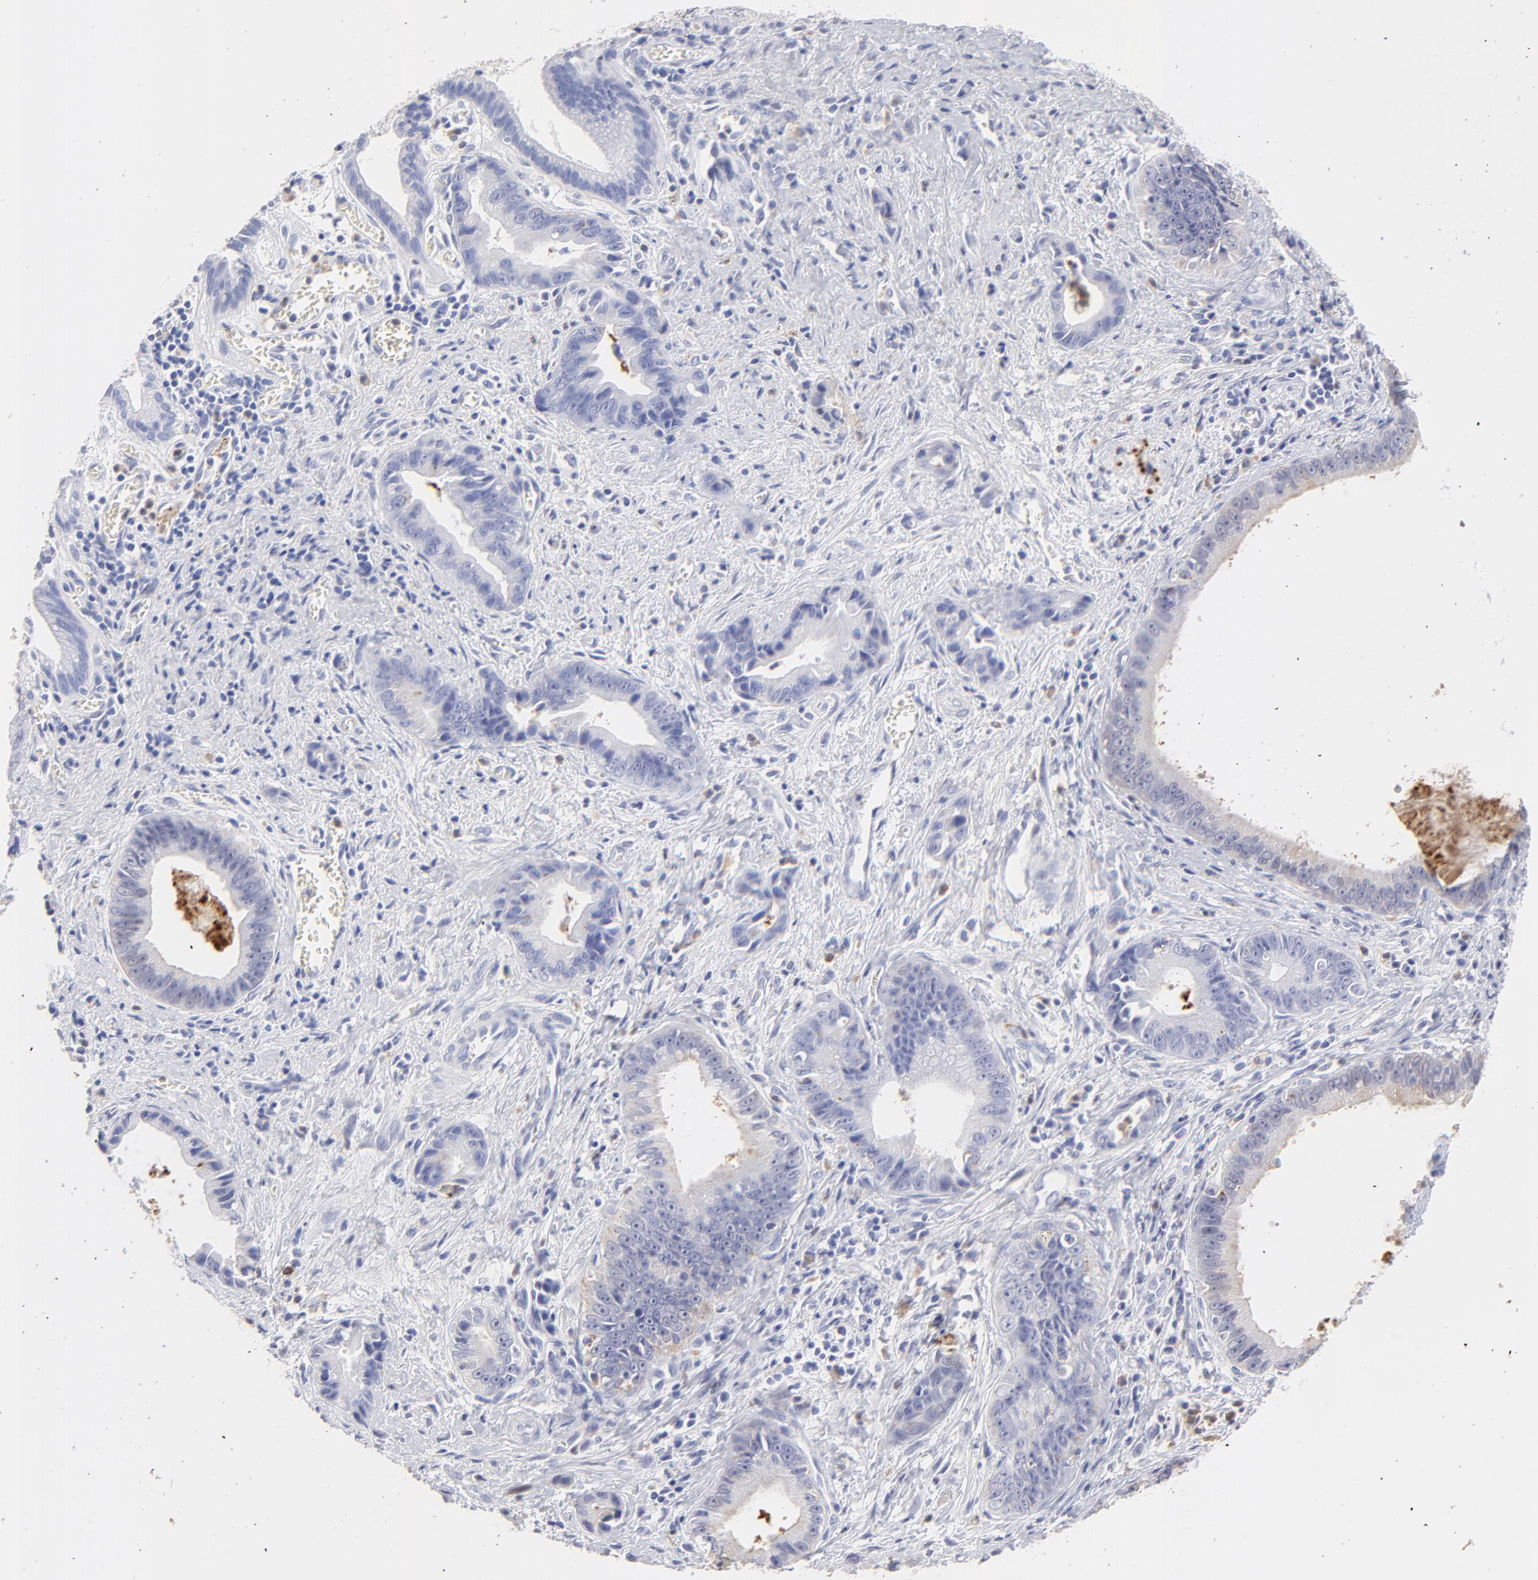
{"staining": {"intensity": "negative", "quantity": "none", "location": "none"}, "tissue": "liver cancer", "cell_type": "Tumor cells", "image_type": "cancer", "snomed": [{"axis": "morphology", "description": "Cholangiocarcinoma"}, {"axis": "topography", "description": "Liver"}], "caption": "Immunohistochemistry image of human cholangiocarcinoma (liver) stained for a protein (brown), which demonstrates no expression in tumor cells.", "gene": "SMARCA1", "patient": {"sex": "female", "age": 55}}